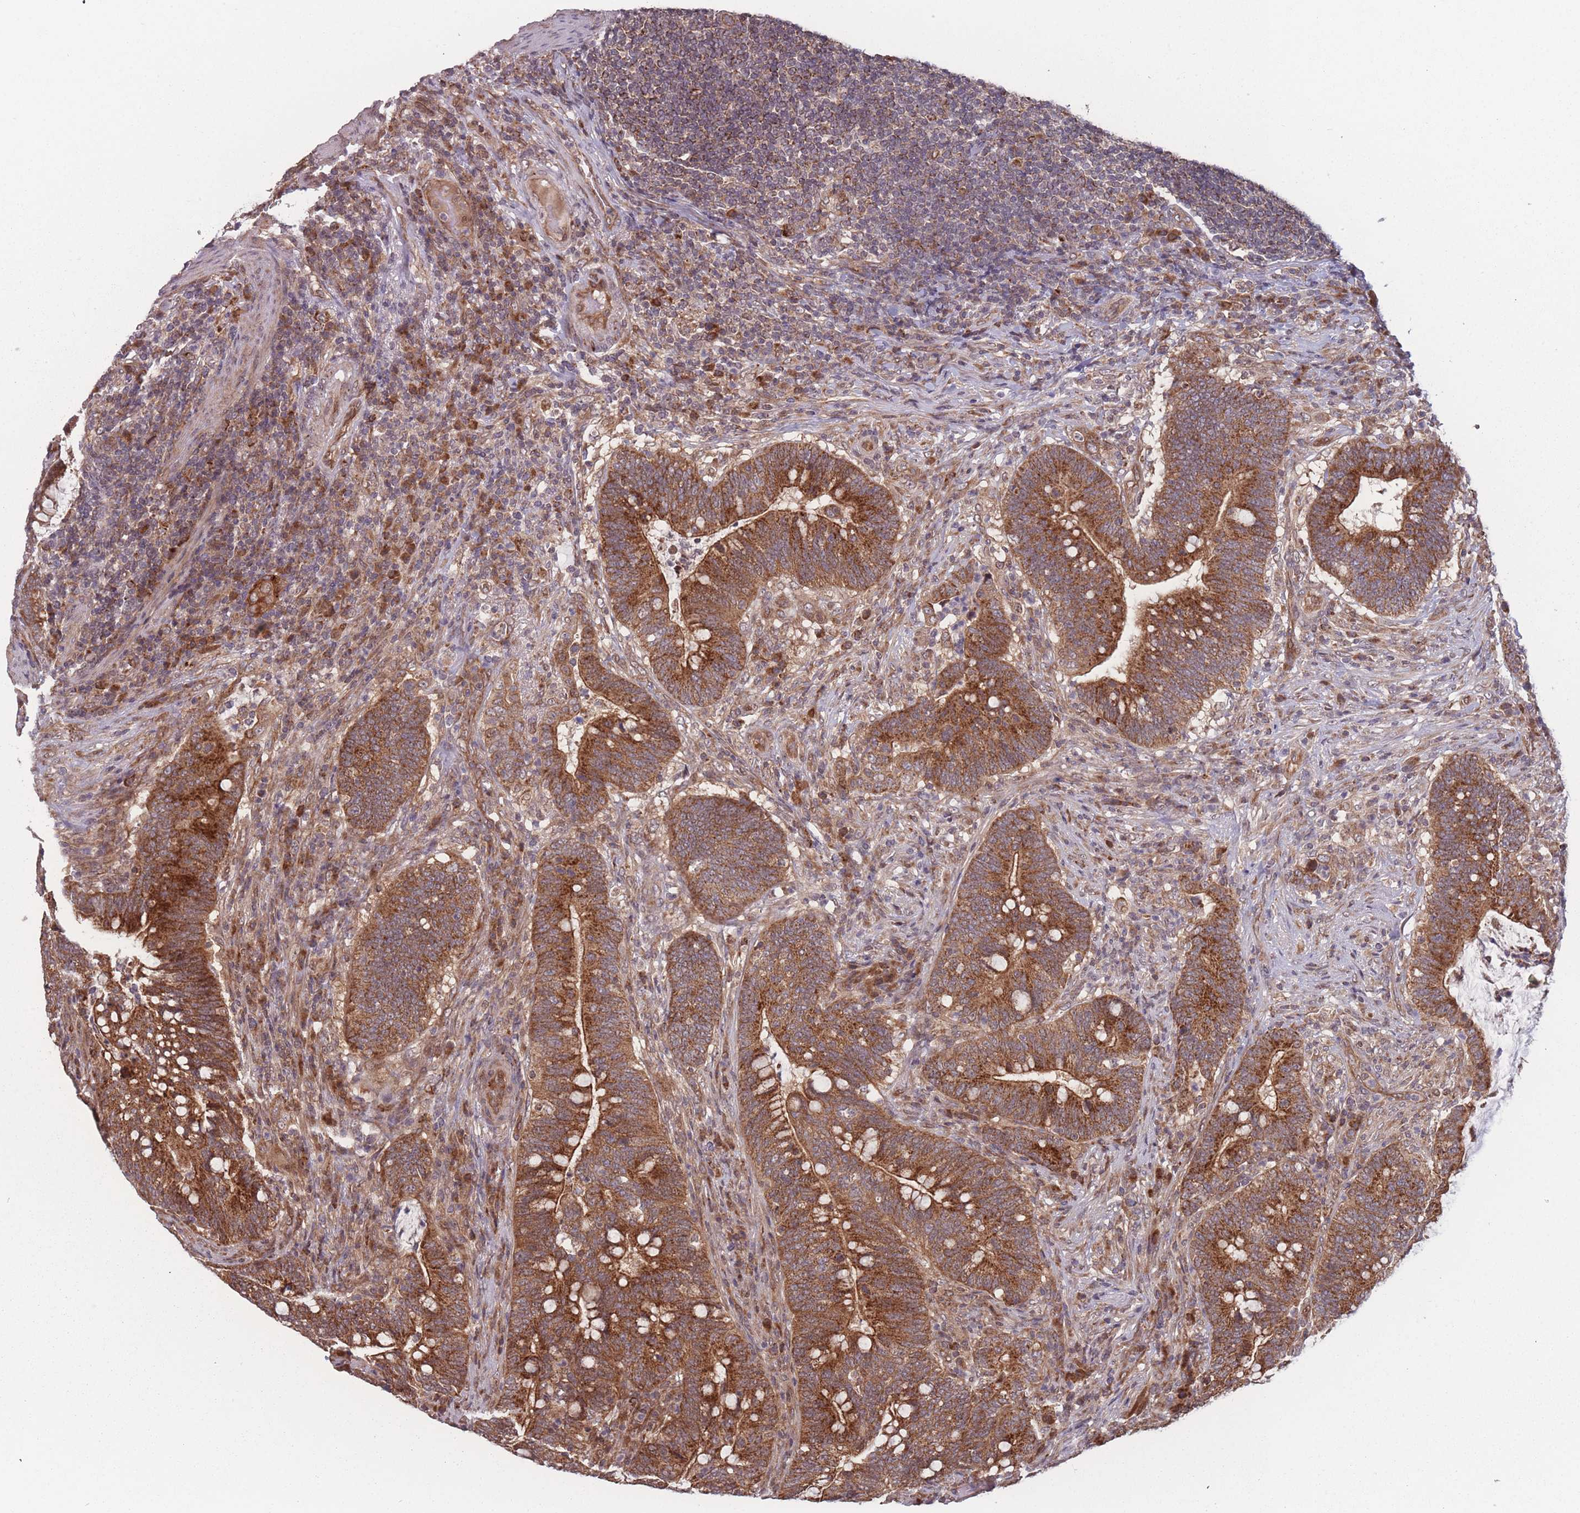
{"staining": {"intensity": "strong", "quantity": ">75%", "location": "cytoplasmic/membranous"}, "tissue": "colorectal cancer", "cell_type": "Tumor cells", "image_type": "cancer", "snomed": [{"axis": "morphology", "description": "Normal tissue, NOS"}, {"axis": "morphology", "description": "Adenocarcinoma, NOS"}, {"axis": "topography", "description": "Colon"}], "caption": "Colorectal adenocarcinoma stained with immunohistochemistry reveals strong cytoplasmic/membranous positivity in about >75% of tumor cells.", "gene": "RPS18", "patient": {"sex": "female", "age": 66}}